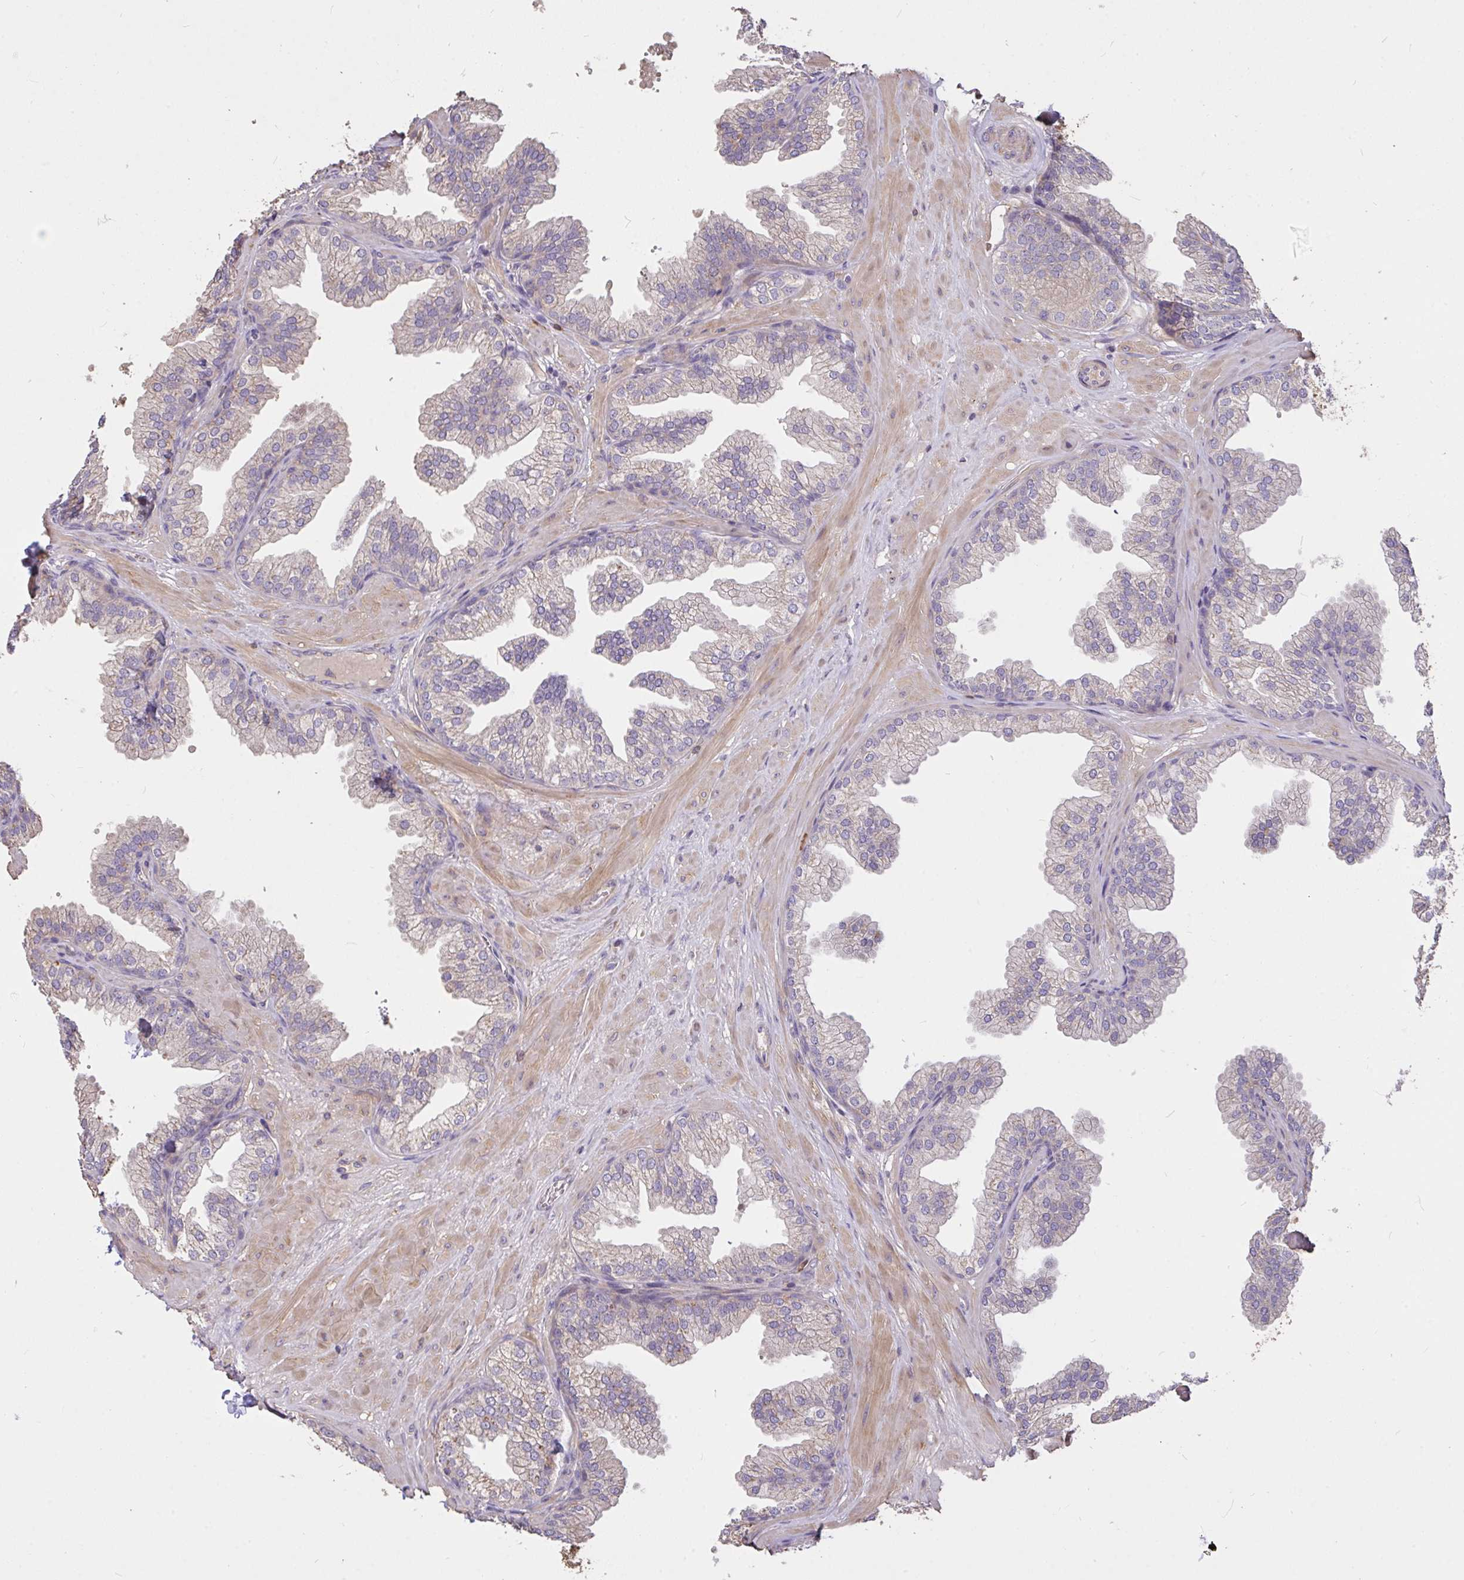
{"staining": {"intensity": "moderate", "quantity": "<25%", "location": "cytoplasmic/membranous"}, "tissue": "prostate", "cell_type": "Glandular cells", "image_type": "normal", "snomed": [{"axis": "morphology", "description": "Normal tissue, NOS"}, {"axis": "topography", "description": "Prostate"}], "caption": "A micrograph showing moderate cytoplasmic/membranous staining in about <25% of glandular cells in normal prostate, as visualized by brown immunohistochemical staining.", "gene": "FCER1A", "patient": {"sex": "male", "age": 37}}